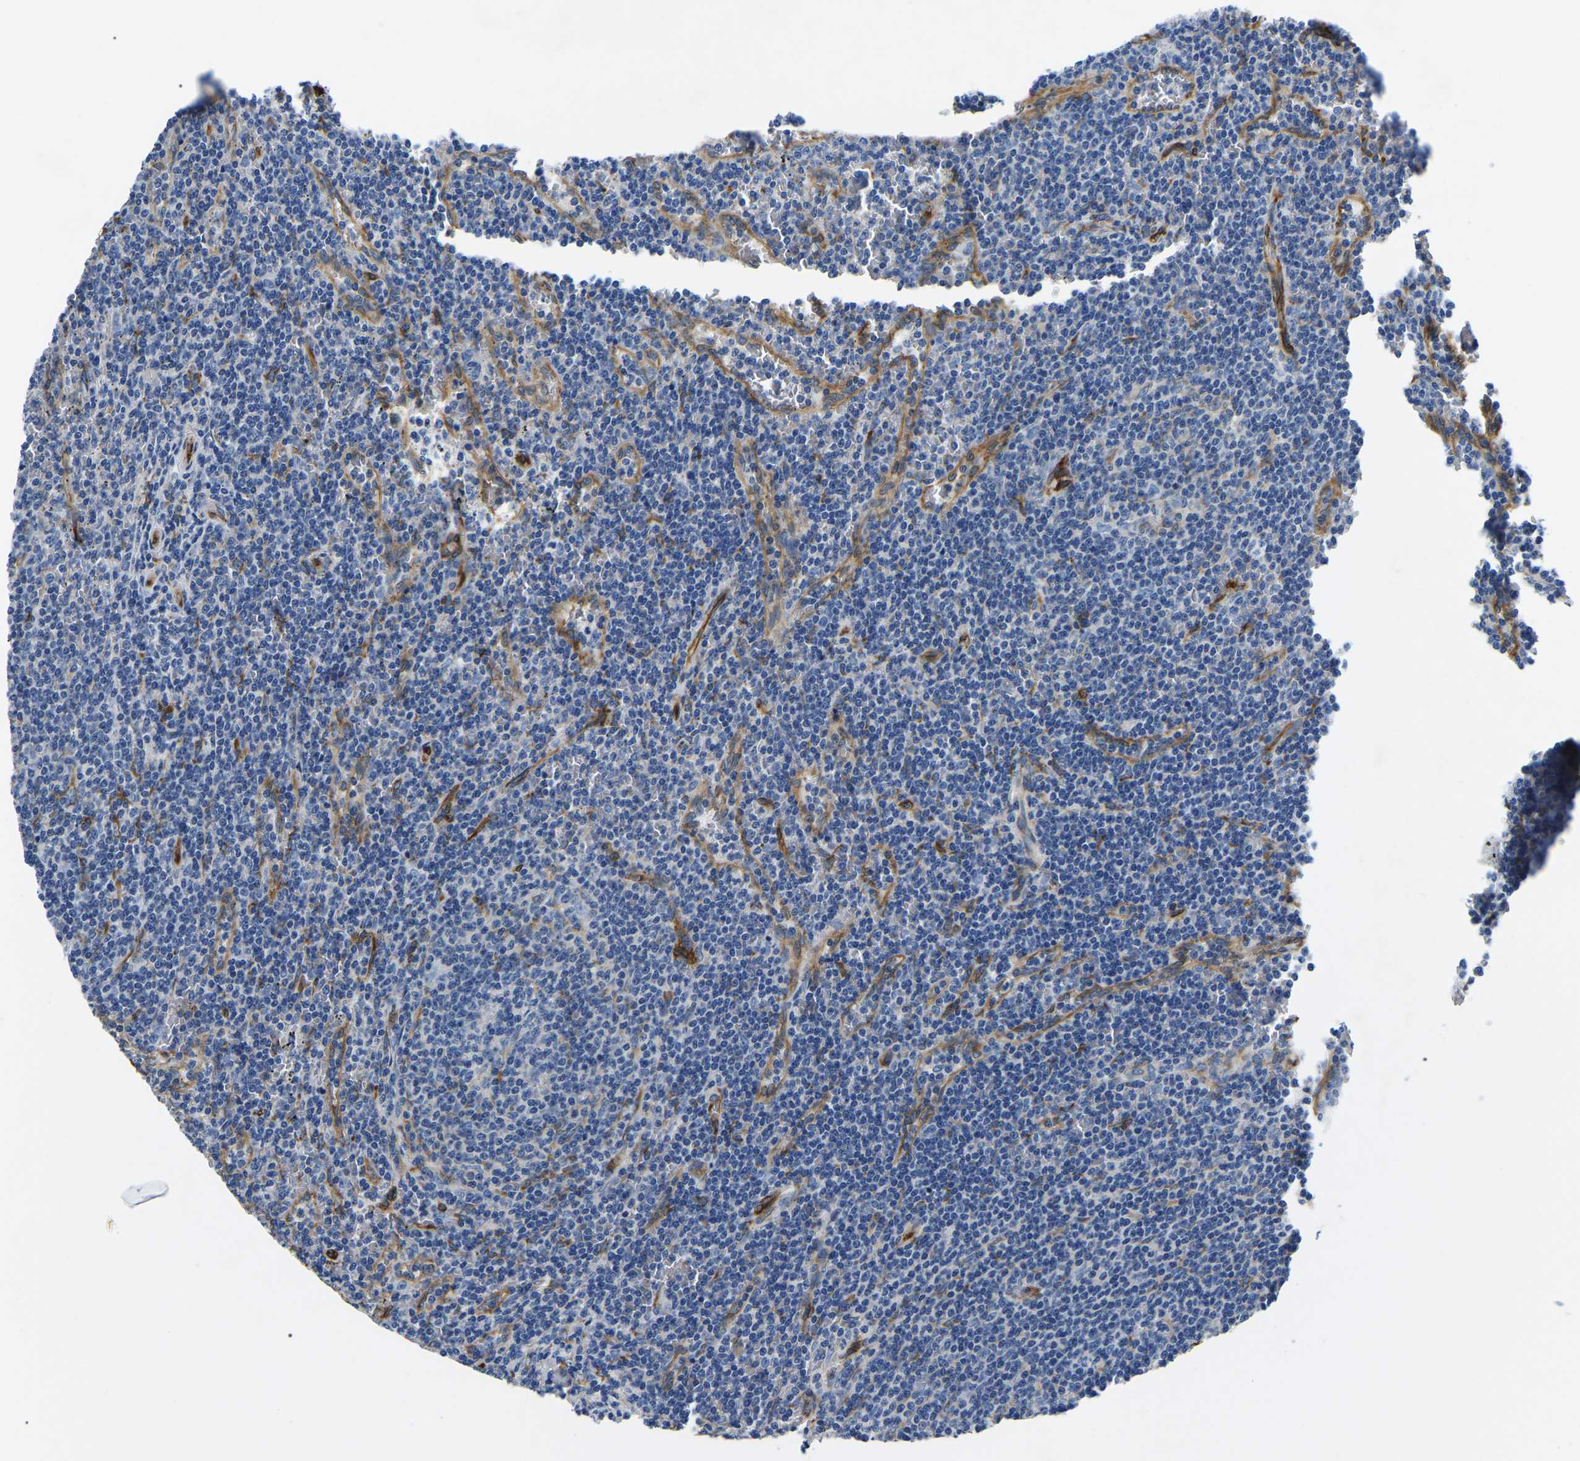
{"staining": {"intensity": "negative", "quantity": "none", "location": "none"}, "tissue": "lymphoma", "cell_type": "Tumor cells", "image_type": "cancer", "snomed": [{"axis": "morphology", "description": "Malignant lymphoma, non-Hodgkin's type, Low grade"}, {"axis": "topography", "description": "Spleen"}], "caption": "Tumor cells are negative for protein expression in human lymphoma.", "gene": "DUSP8", "patient": {"sex": "female", "age": 50}}